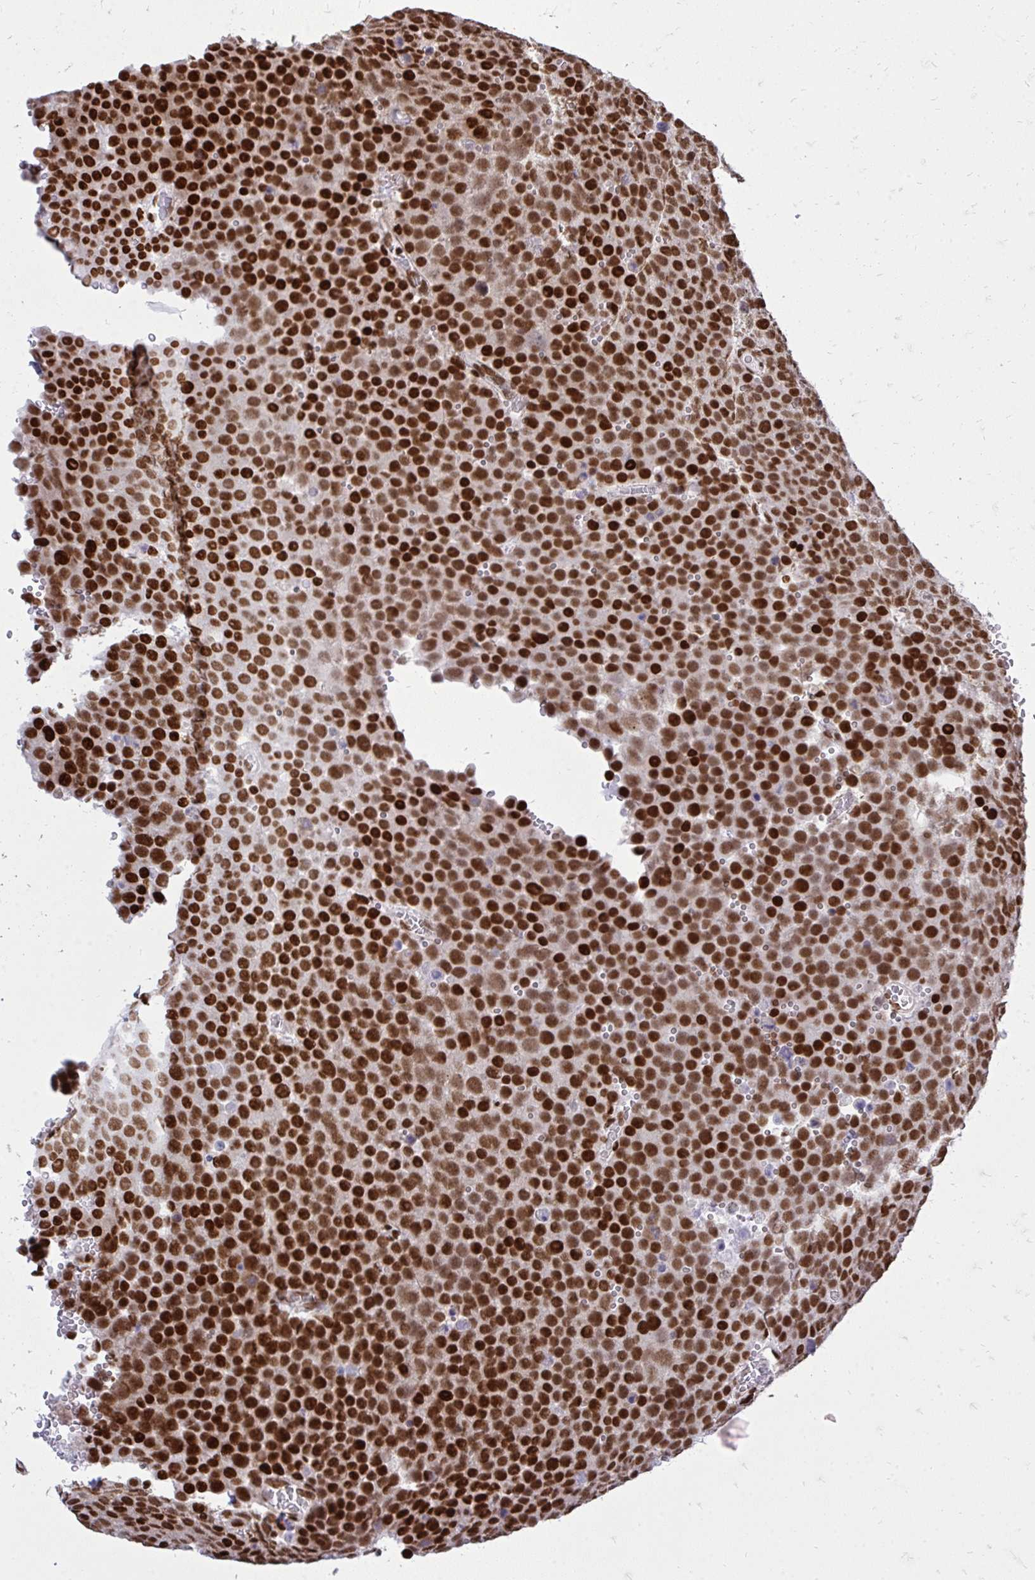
{"staining": {"intensity": "strong", "quantity": ">75%", "location": "nuclear"}, "tissue": "testis cancer", "cell_type": "Tumor cells", "image_type": "cancer", "snomed": [{"axis": "morphology", "description": "Seminoma, NOS"}, {"axis": "topography", "description": "Testis"}], "caption": "Immunohistochemical staining of human testis cancer (seminoma) reveals strong nuclear protein staining in approximately >75% of tumor cells.", "gene": "TBL1Y", "patient": {"sex": "male", "age": 71}}